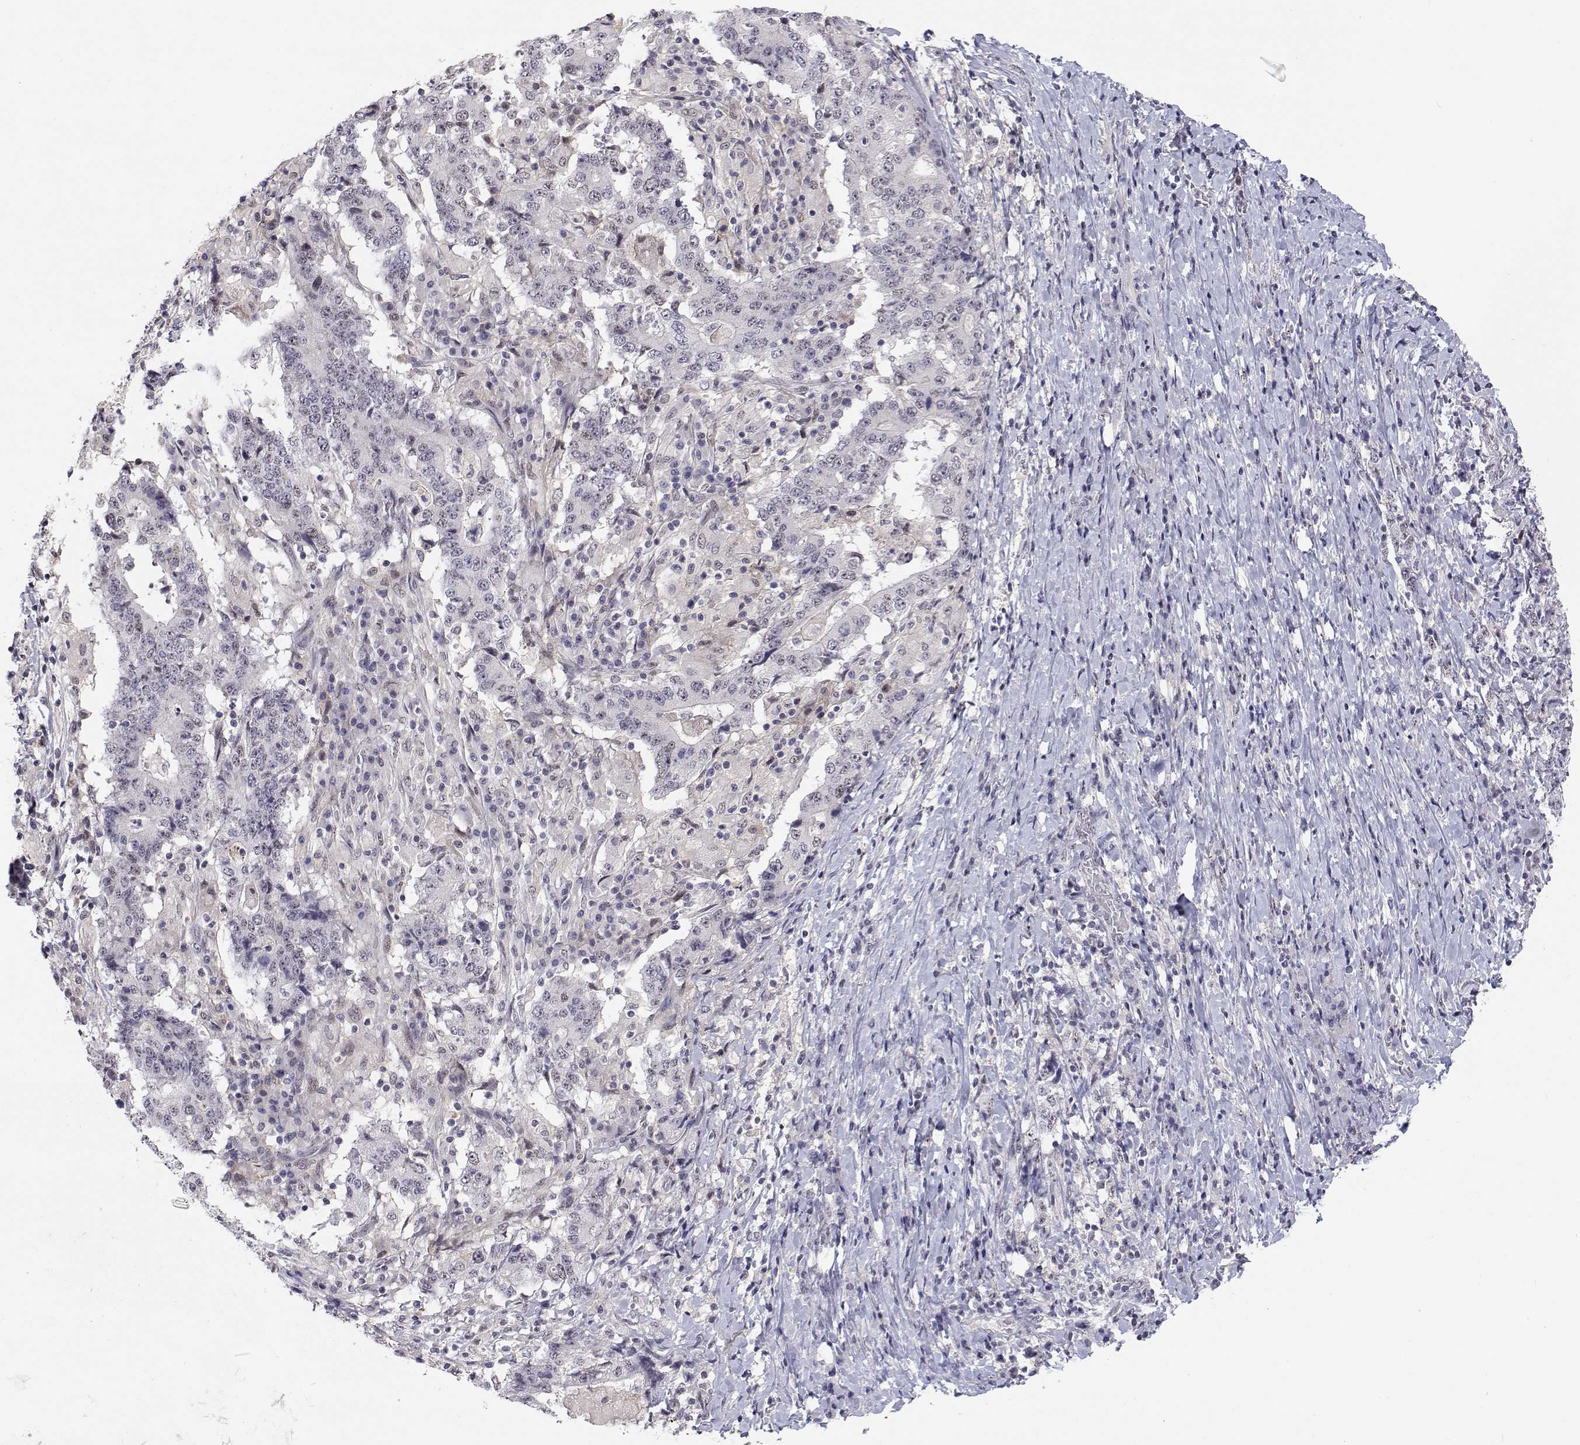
{"staining": {"intensity": "negative", "quantity": "none", "location": "none"}, "tissue": "stomach cancer", "cell_type": "Tumor cells", "image_type": "cancer", "snomed": [{"axis": "morphology", "description": "Normal tissue, NOS"}, {"axis": "morphology", "description": "Adenocarcinoma, NOS"}, {"axis": "topography", "description": "Stomach, upper"}, {"axis": "topography", "description": "Stomach"}], "caption": "The immunohistochemistry (IHC) photomicrograph has no significant positivity in tumor cells of stomach cancer (adenocarcinoma) tissue.", "gene": "MYPN", "patient": {"sex": "male", "age": 59}}